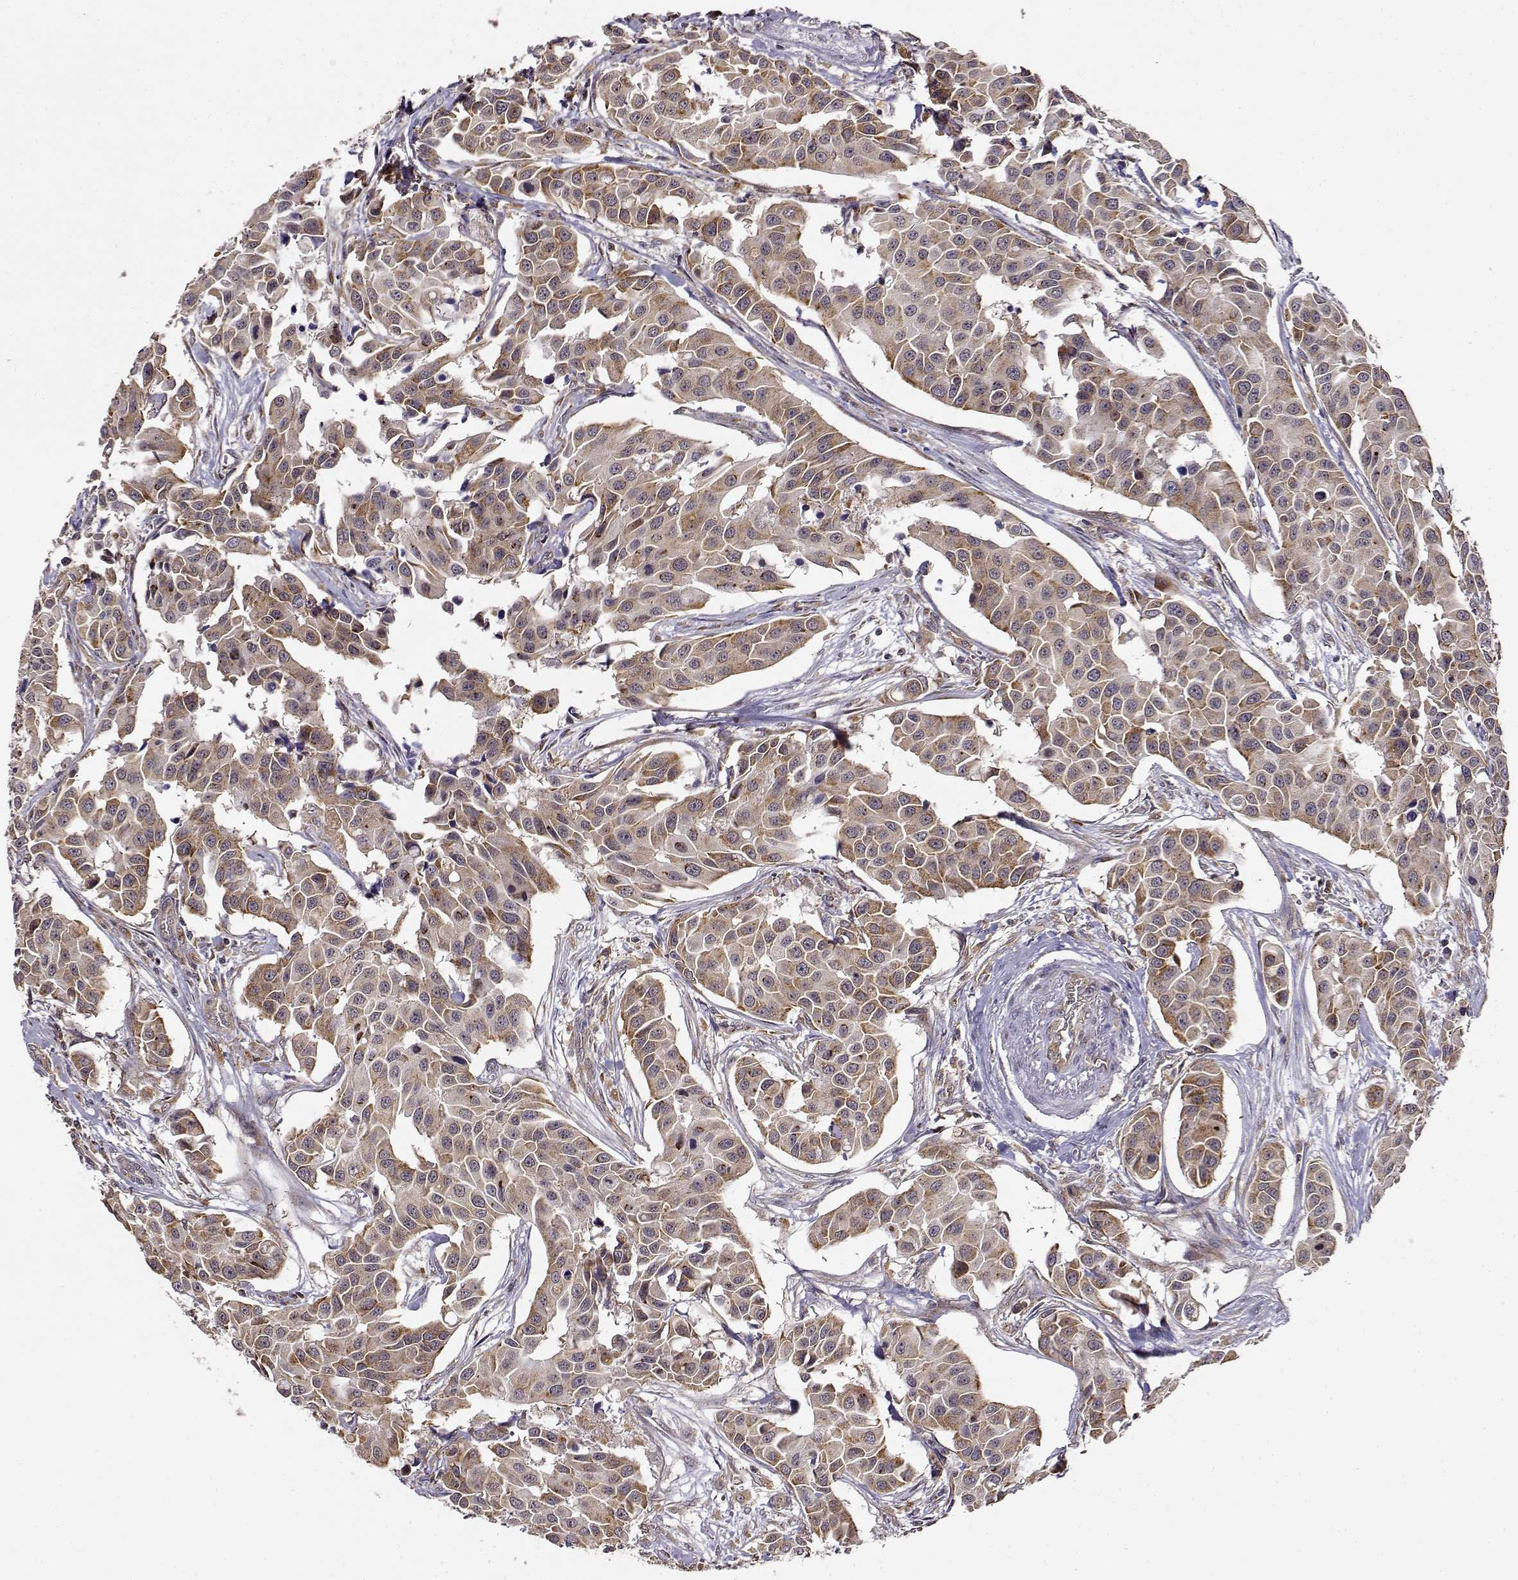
{"staining": {"intensity": "moderate", "quantity": "25%-75%", "location": "cytoplasmic/membranous"}, "tissue": "head and neck cancer", "cell_type": "Tumor cells", "image_type": "cancer", "snomed": [{"axis": "morphology", "description": "Adenocarcinoma, NOS"}, {"axis": "topography", "description": "Head-Neck"}], "caption": "DAB (3,3'-diaminobenzidine) immunohistochemical staining of head and neck cancer shows moderate cytoplasmic/membranous protein staining in approximately 25%-75% of tumor cells. The staining was performed using DAB (3,3'-diaminobenzidine) to visualize the protein expression in brown, while the nuclei were stained in blue with hematoxylin (Magnification: 20x).", "gene": "RNF13", "patient": {"sex": "male", "age": 76}}